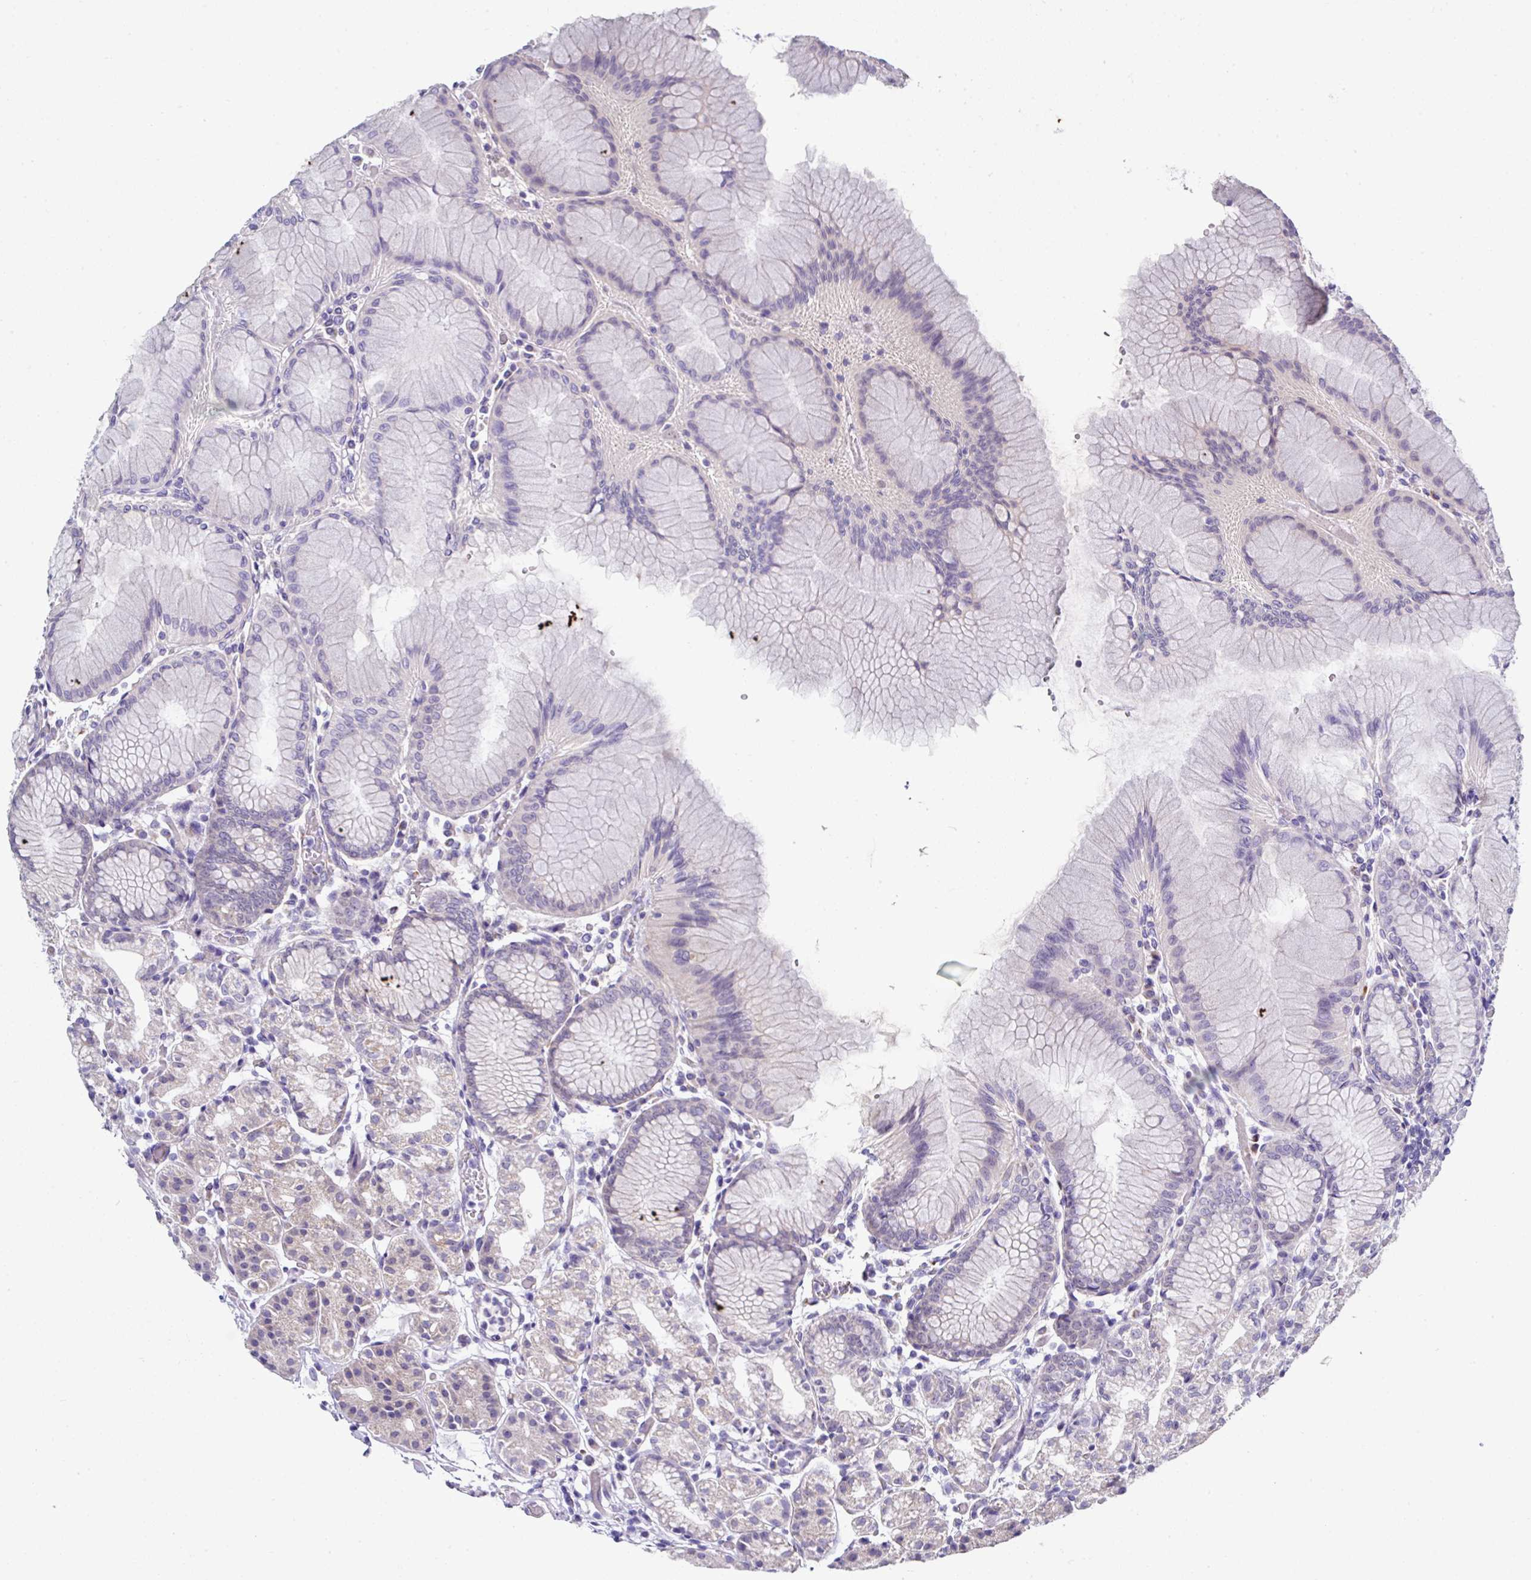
{"staining": {"intensity": "weak", "quantity": "<25%", "location": "cytoplasmic/membranous"}, "tissue": "stomach", "cell_type": "Glandular cells", "image_type": "normal", "snomed": [{"axis": "morphology", "description": "Normal tissue, NOS"}, {"axis": "topography", "description": "Stomach"}], "caption": "High magnification brightfield microscopy of benign stomach stained with DAB (3,3'-diaminobenzidine) (brown) and counterstained with hematoxylin (blue): glandular cells show no significant expression. (Brightfield microscopy of DAB IHC at high magnification).", "gene": "CLDN1", "patient": {"sex": "female", "age": 57}}